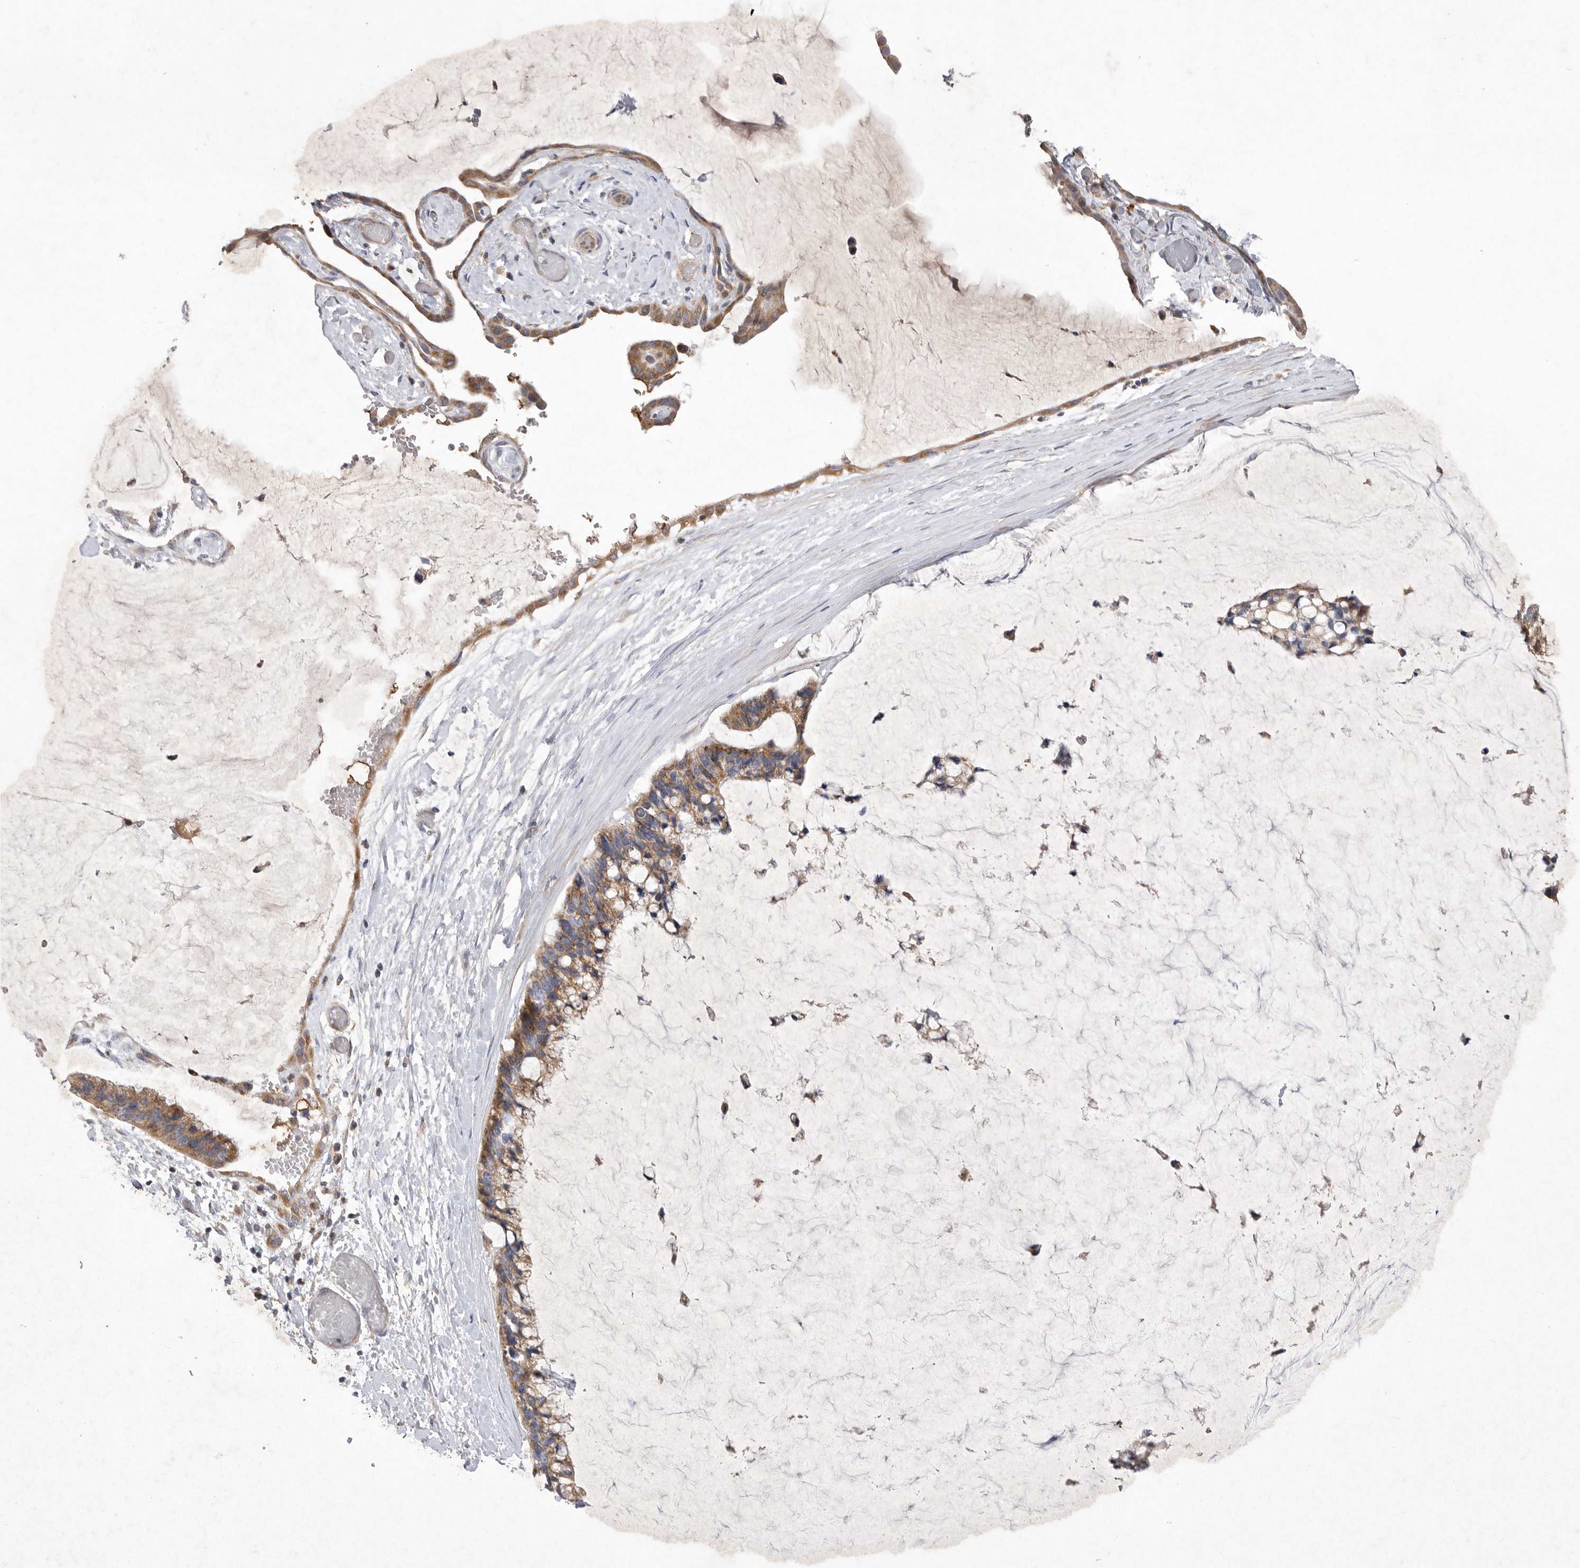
{"staining": {"intensity": "moderate", "quantity": ">75%", "location": "cytoplasmic/membranous"}, "tissue": "ovarian cancer", "cell_type": "Tumor cells", "image_type": "cancer", "snomed": [{"axis": "morphology", "description": "Cystadenocarcinoma, mucinous, NOS"}, {"axis": "topography", "description": "Ovary"}], "caption": "This histopathology image shows immunohistochemistry staining of human ovarian cancer, with medium moderate cytoplasmic/membranous expression in approximately >75% of tumor cells.", "gene": "MRPL41", "patient": {"sex": "female", "age": 39}}